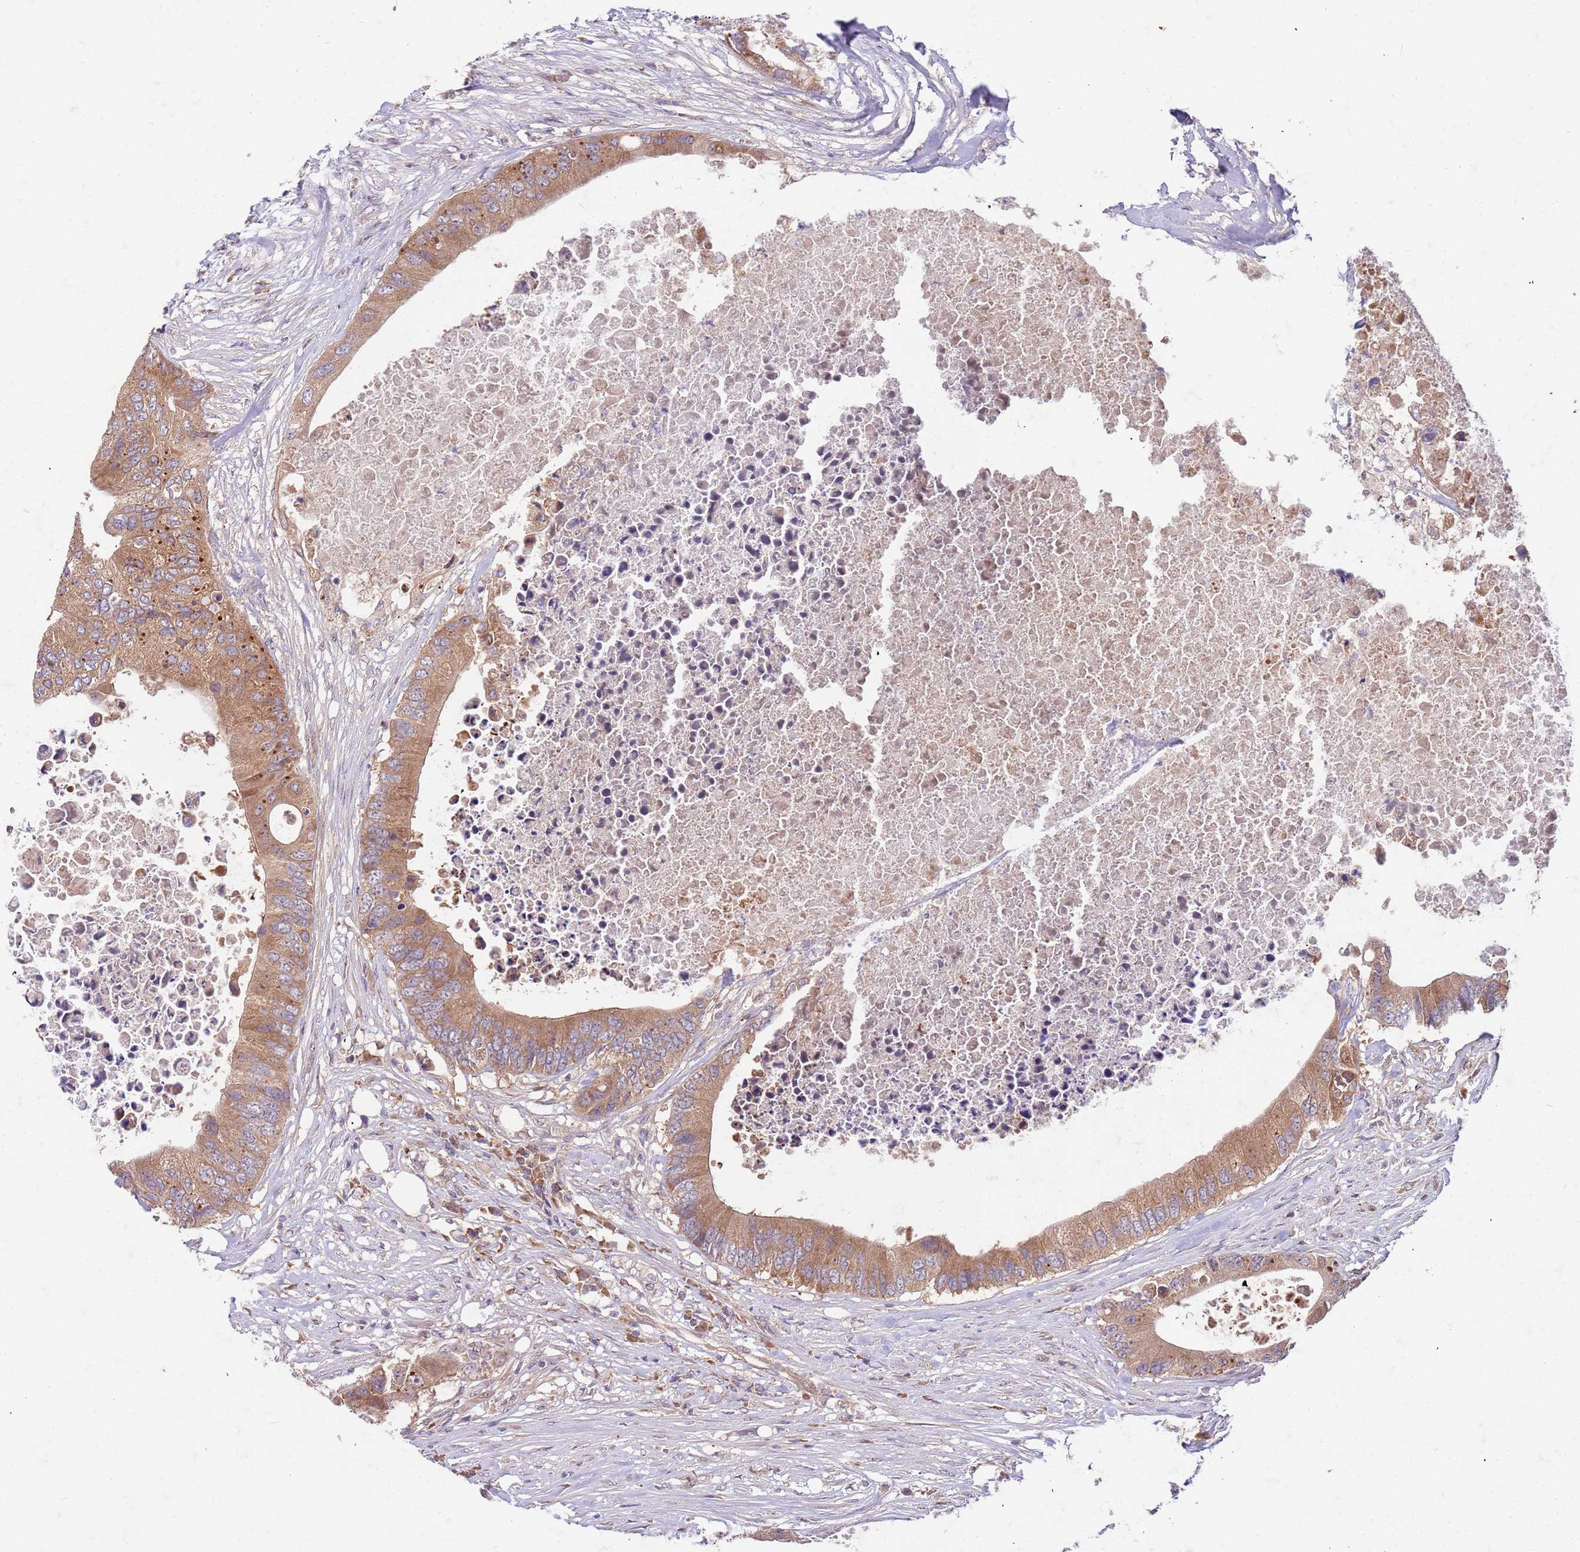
{"staining": {"intensity": "moderate", "quantity": ">75%", "location": "cytoplasmic/membranous"}, "tissue": "colorectal cancer", "cell_type": "Tumor cells", "image_type": "cancer", "snomed": [{"axis": "morphology", "description": "Adenocarcinoma, NOS"}, {"axis": "topography", "description": "Colon"}], "caption": "Protein staining by immunohistochemistry (IHC) exhibits moderate cytoplasmic/membranous positivity in about >75% of tumor cells in colorectal cancer.", "gene": "OSBP", "patient": {"sex": "male", "age": 71}}